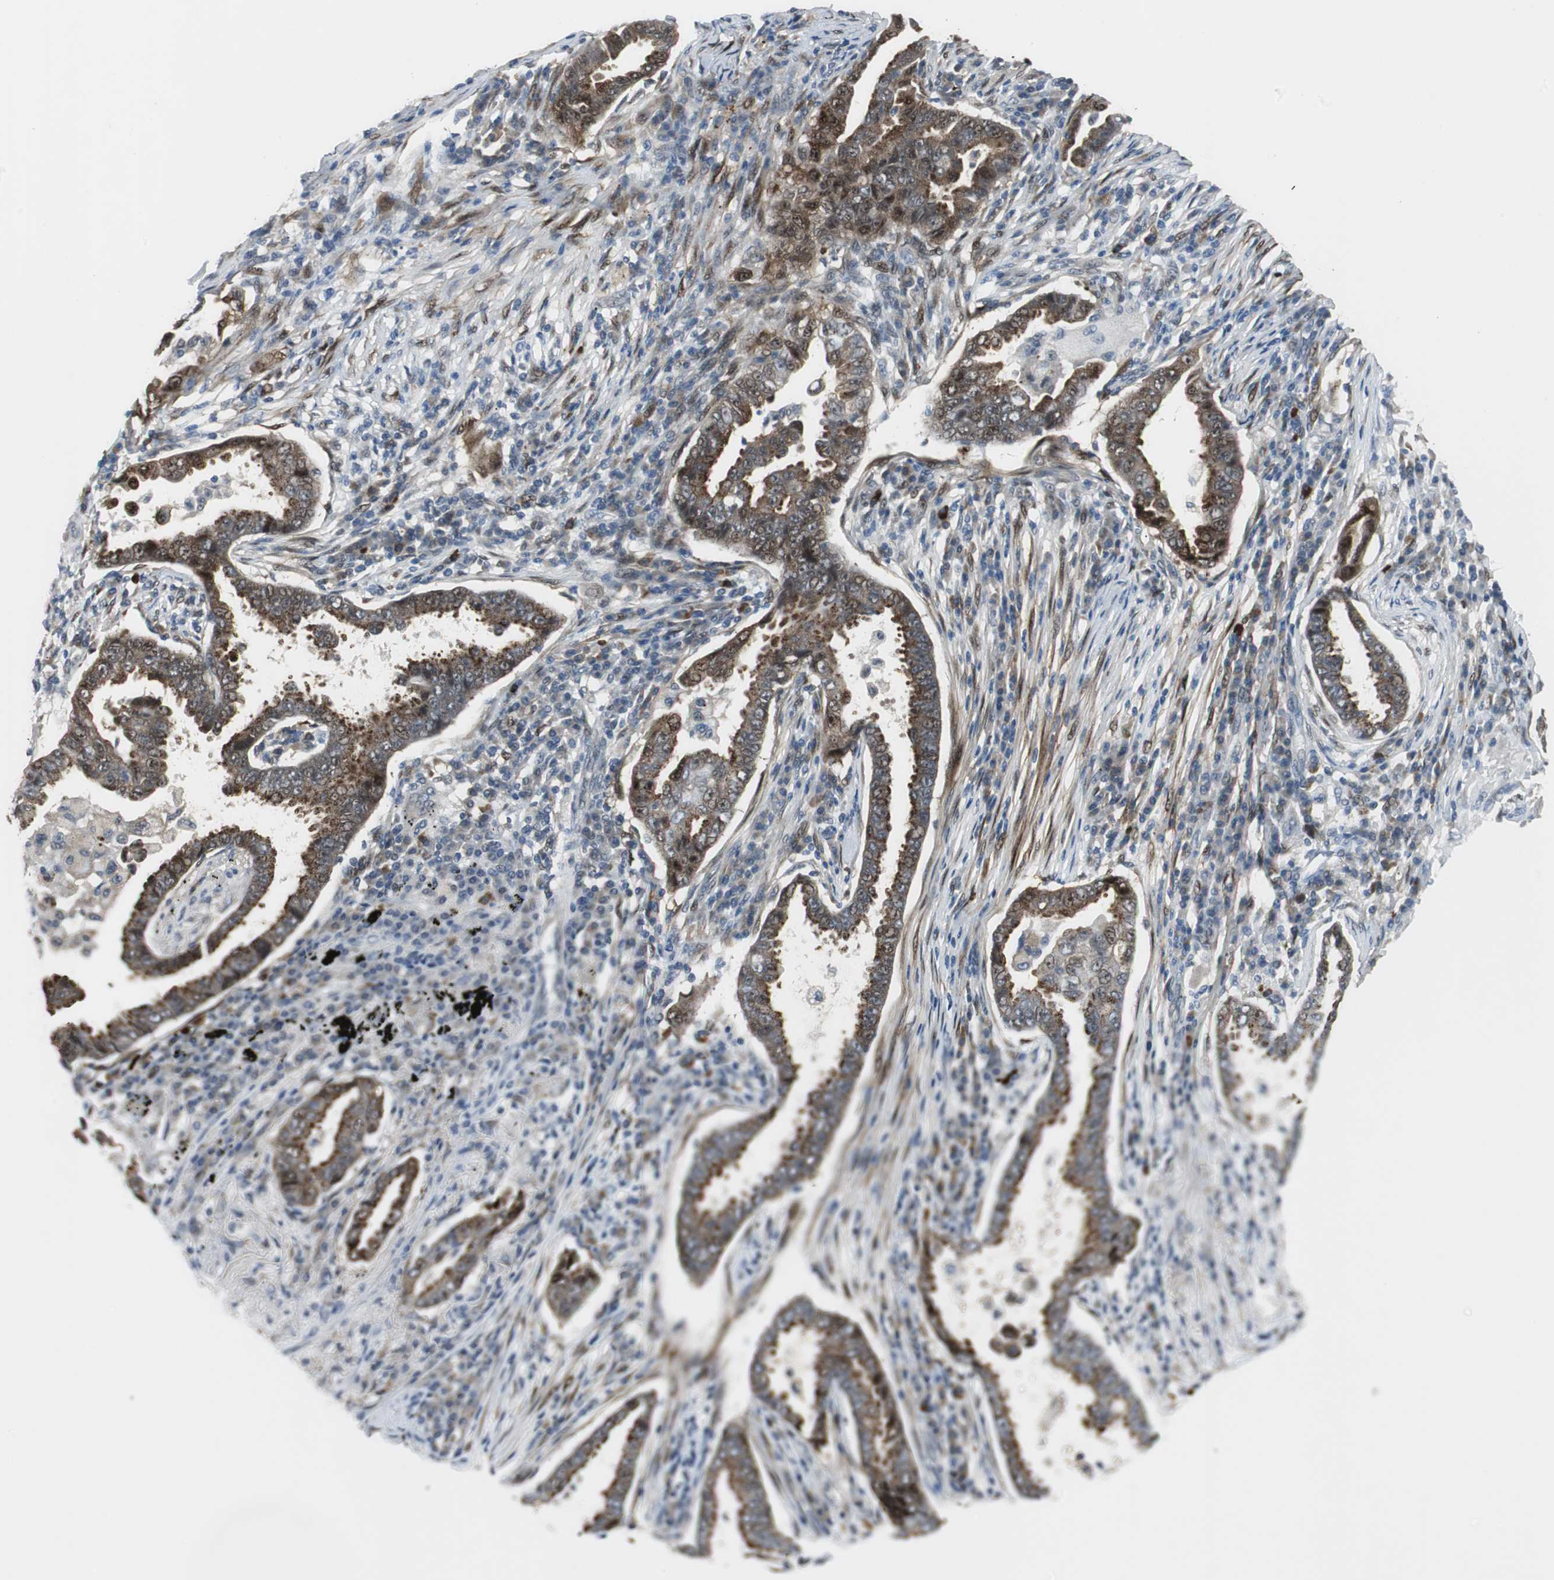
{"staining": {"intensity": "strong", "quantity": ">75%", "location": "cytoplasmic/membranous,nuclear"}, "tissue": "lung cancer", "cell_type": "Tumor cells", "image_type": "cancer", "snomed": [{"axis": "morphology", "description": "Normal tissue, NOS"}, {"axis": "morphology", "description": "Inflammation, NOS"}, {"axis": "morphology", "description": "Adenocarcinoma, NOS"}, {"axis": "topography", "description": "Lung"}], "caption": "Immunohistochemical staining of human lung cancer (adenocarcinoma) reveals high levels of strong cytoplasmic/membranous and nuclear protein staining in approximately >75% of tumor cells.", "gene": "FHL2", "patient": {"sex": "female", "age": 64}}